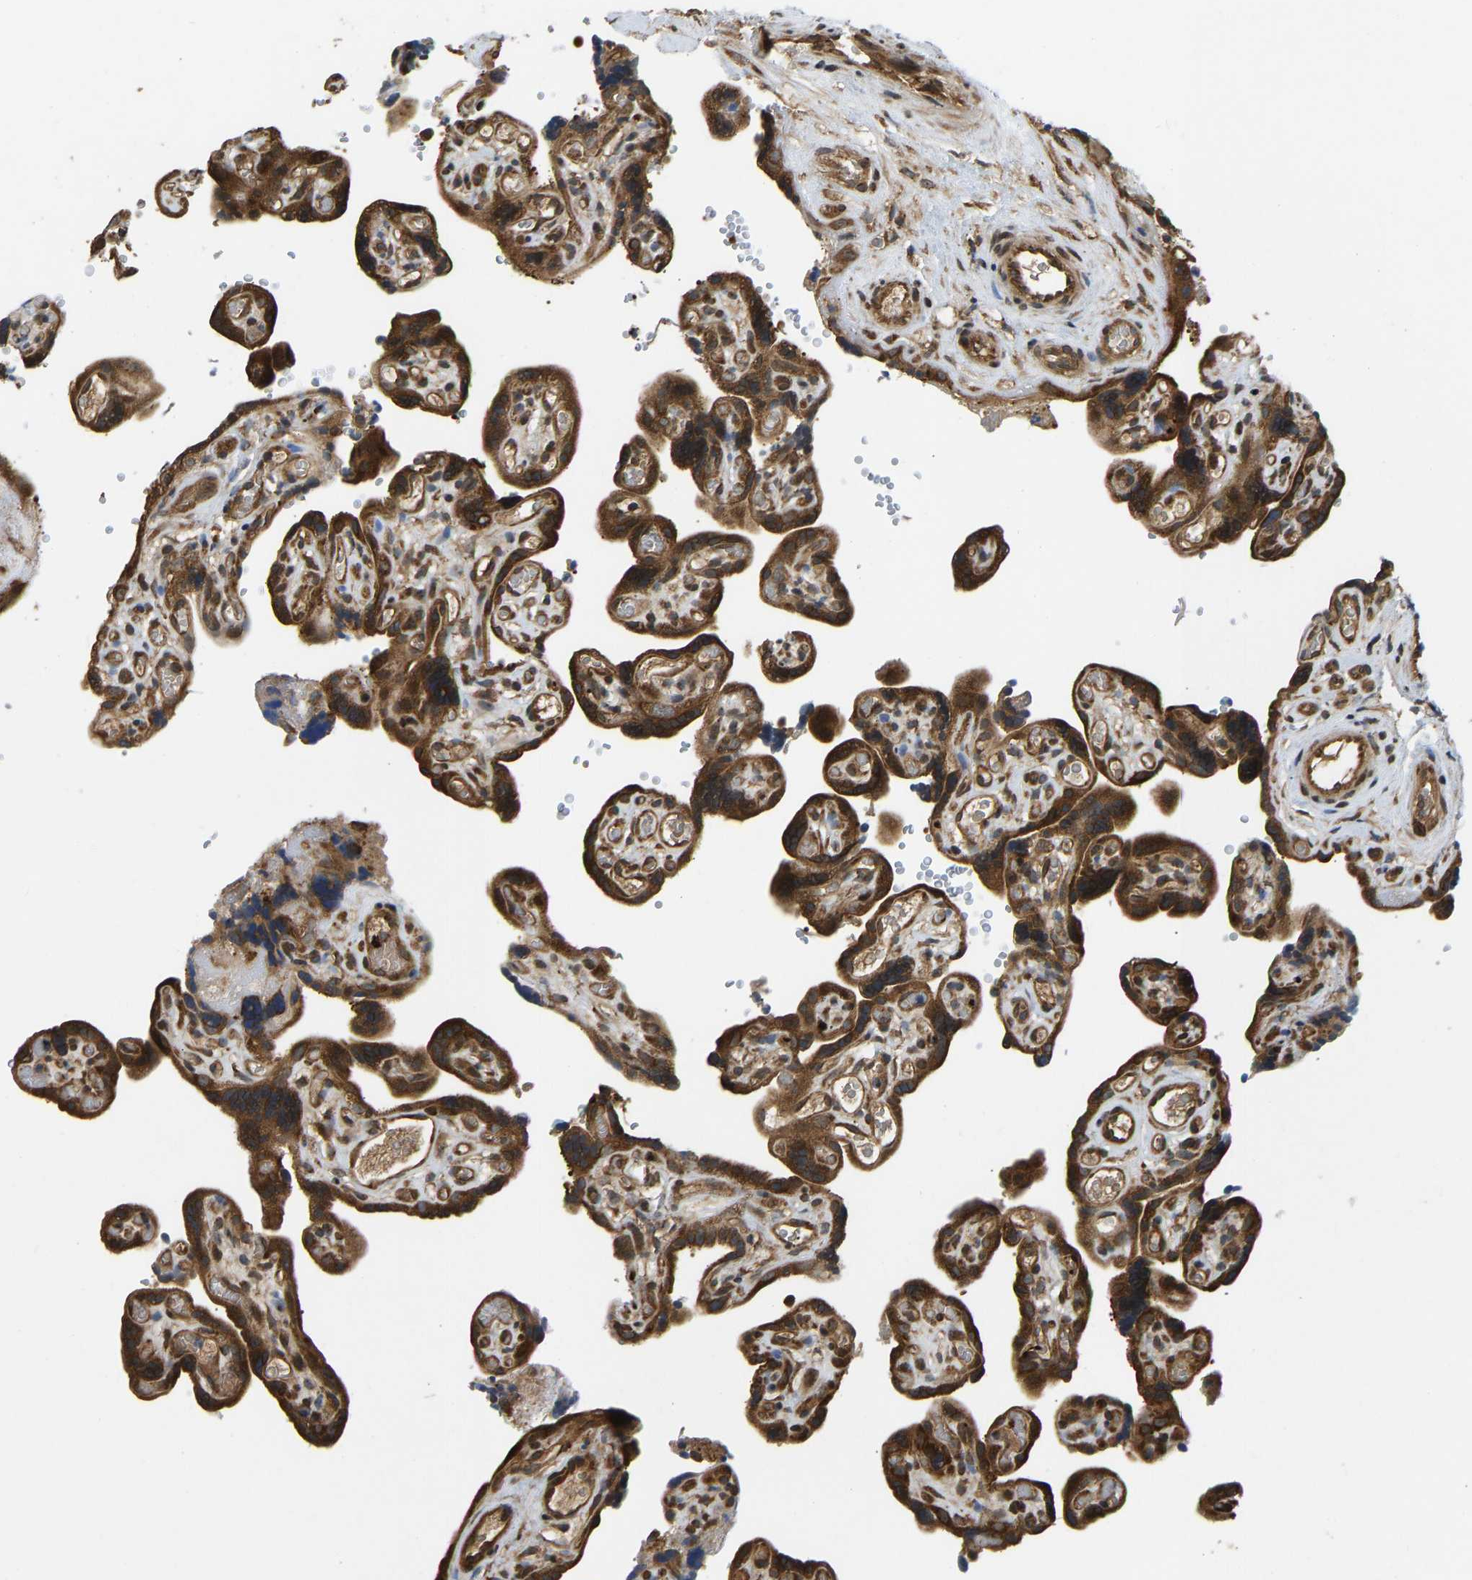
{"staining": {"intensity": "strong", "quantity": ">75%", "location": "cytoplasmic/membranous"}, "tissue": "placenta", "cell_type": "Decidual cells", "image_type": "normal", "snomed": [{"axis": "morphology", "description": "Normal tissue, NOS"}, {"axis": "topography", "description": "Placenta"}], "caption": "IHC image of normal human placenta stained for a protein (brown), which displays high levels of strong cytoplasmic/membranous staining in about >75% of decidual cells.", "gene": "RASGRF2", "patient": {"sex": "female", "age": 30}}